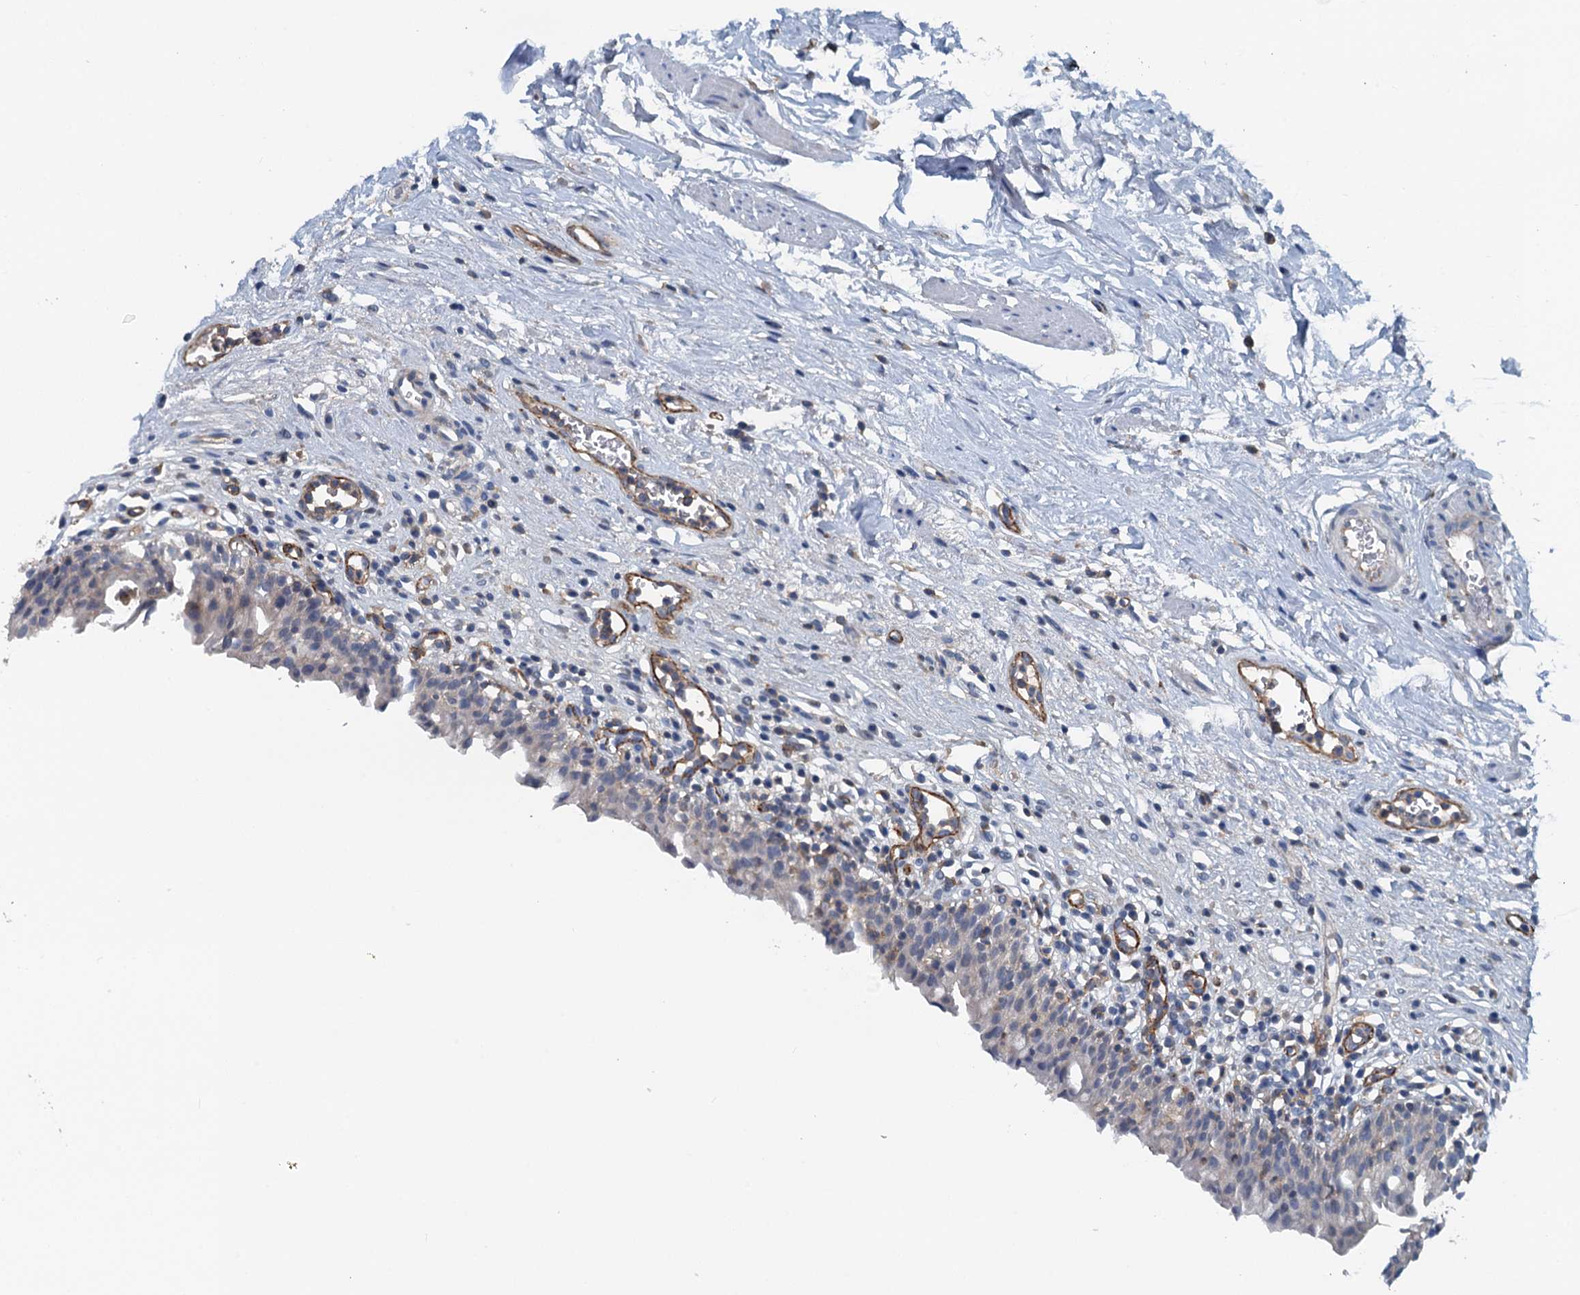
{"staining": {"intensity": "negative", "quantity": "none", "location": "none"}, "tissue": "urinary bladder", "cell_type": "Urothelial cells", "image_type": "normal", "snomed": [{"axis": "morphology", "description": "Normal tissue, NOS"}, {"axis": "morphology", "description": "Inflammation, NOS"}, {"axis": "topography", "description": "Urinary bladder"}], "caption": "High power microscopy histopathology image of an immunohistochemistry (IHC) image of benign urinary bladder, revealing no significant staining in urothelial cells. (DAB (3,3'-diaminobenzidine) IHC visualized using brightfield microscopy, high magnification).", "gene": "THAP10", "patient": {"sex": "male", "age": 63}}